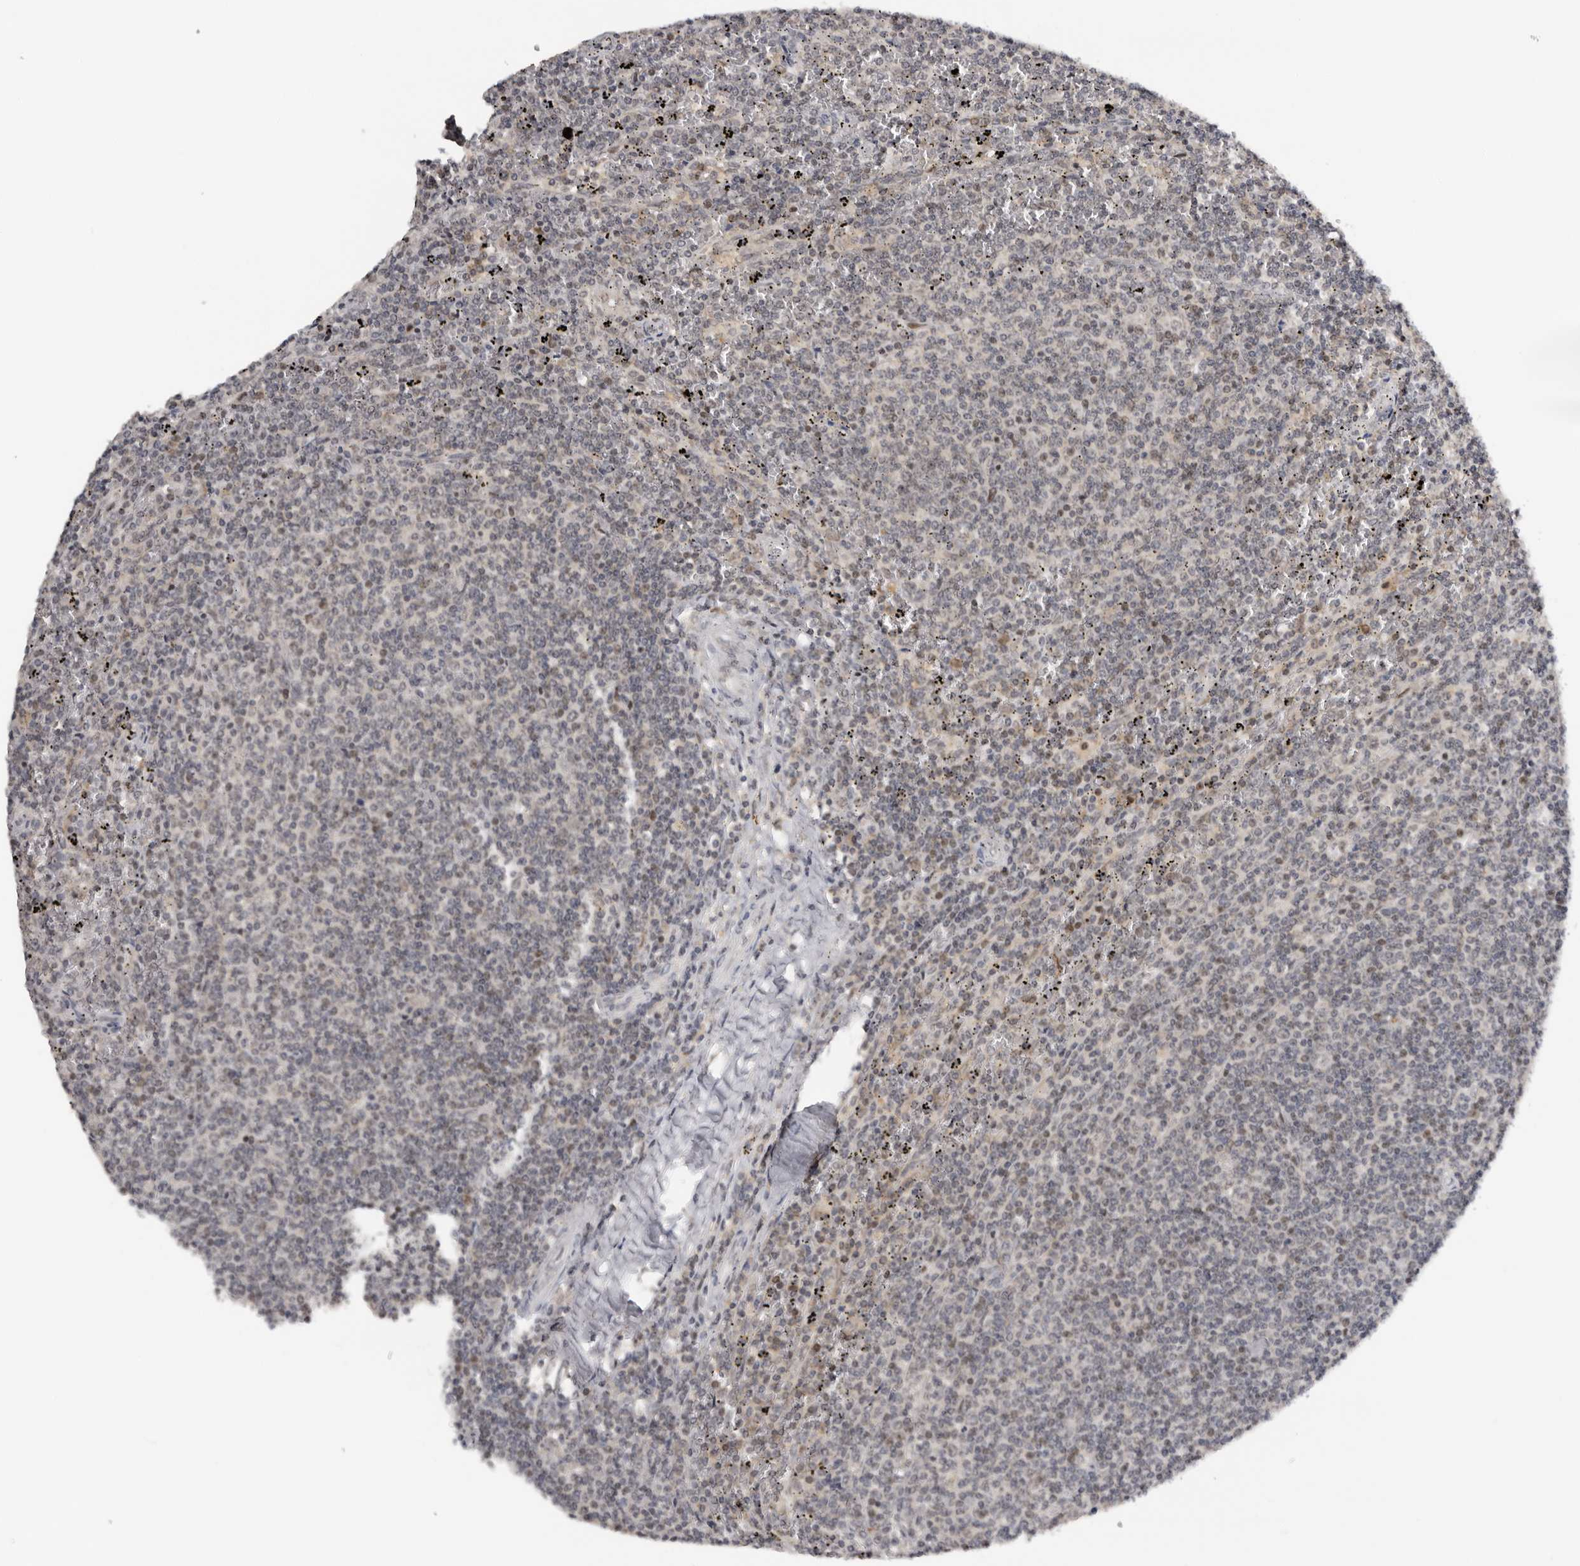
{"staining": {"intensity": "negative", "quantity": "none", "location": "none"}, "tissue": "lymphoma", "cell_type": "Tumor cells", "image_type": "cancer", "snomed": [{"axis": "morphology", "description": "Malignant lymphoma, non-Hodgkin's type, Low grade"}, {"axis": "topography", "description": "Spleen"}], "caption": "Immunohistochemistry photomicrograph of neoplastic tissue: human lymphoma stained with DAB (3,3'-diaminobenzidine) shows no significant protein expression in tumor cells.", "gene": "KIF2B", "patient": {"sex": "female", "age": 50}}